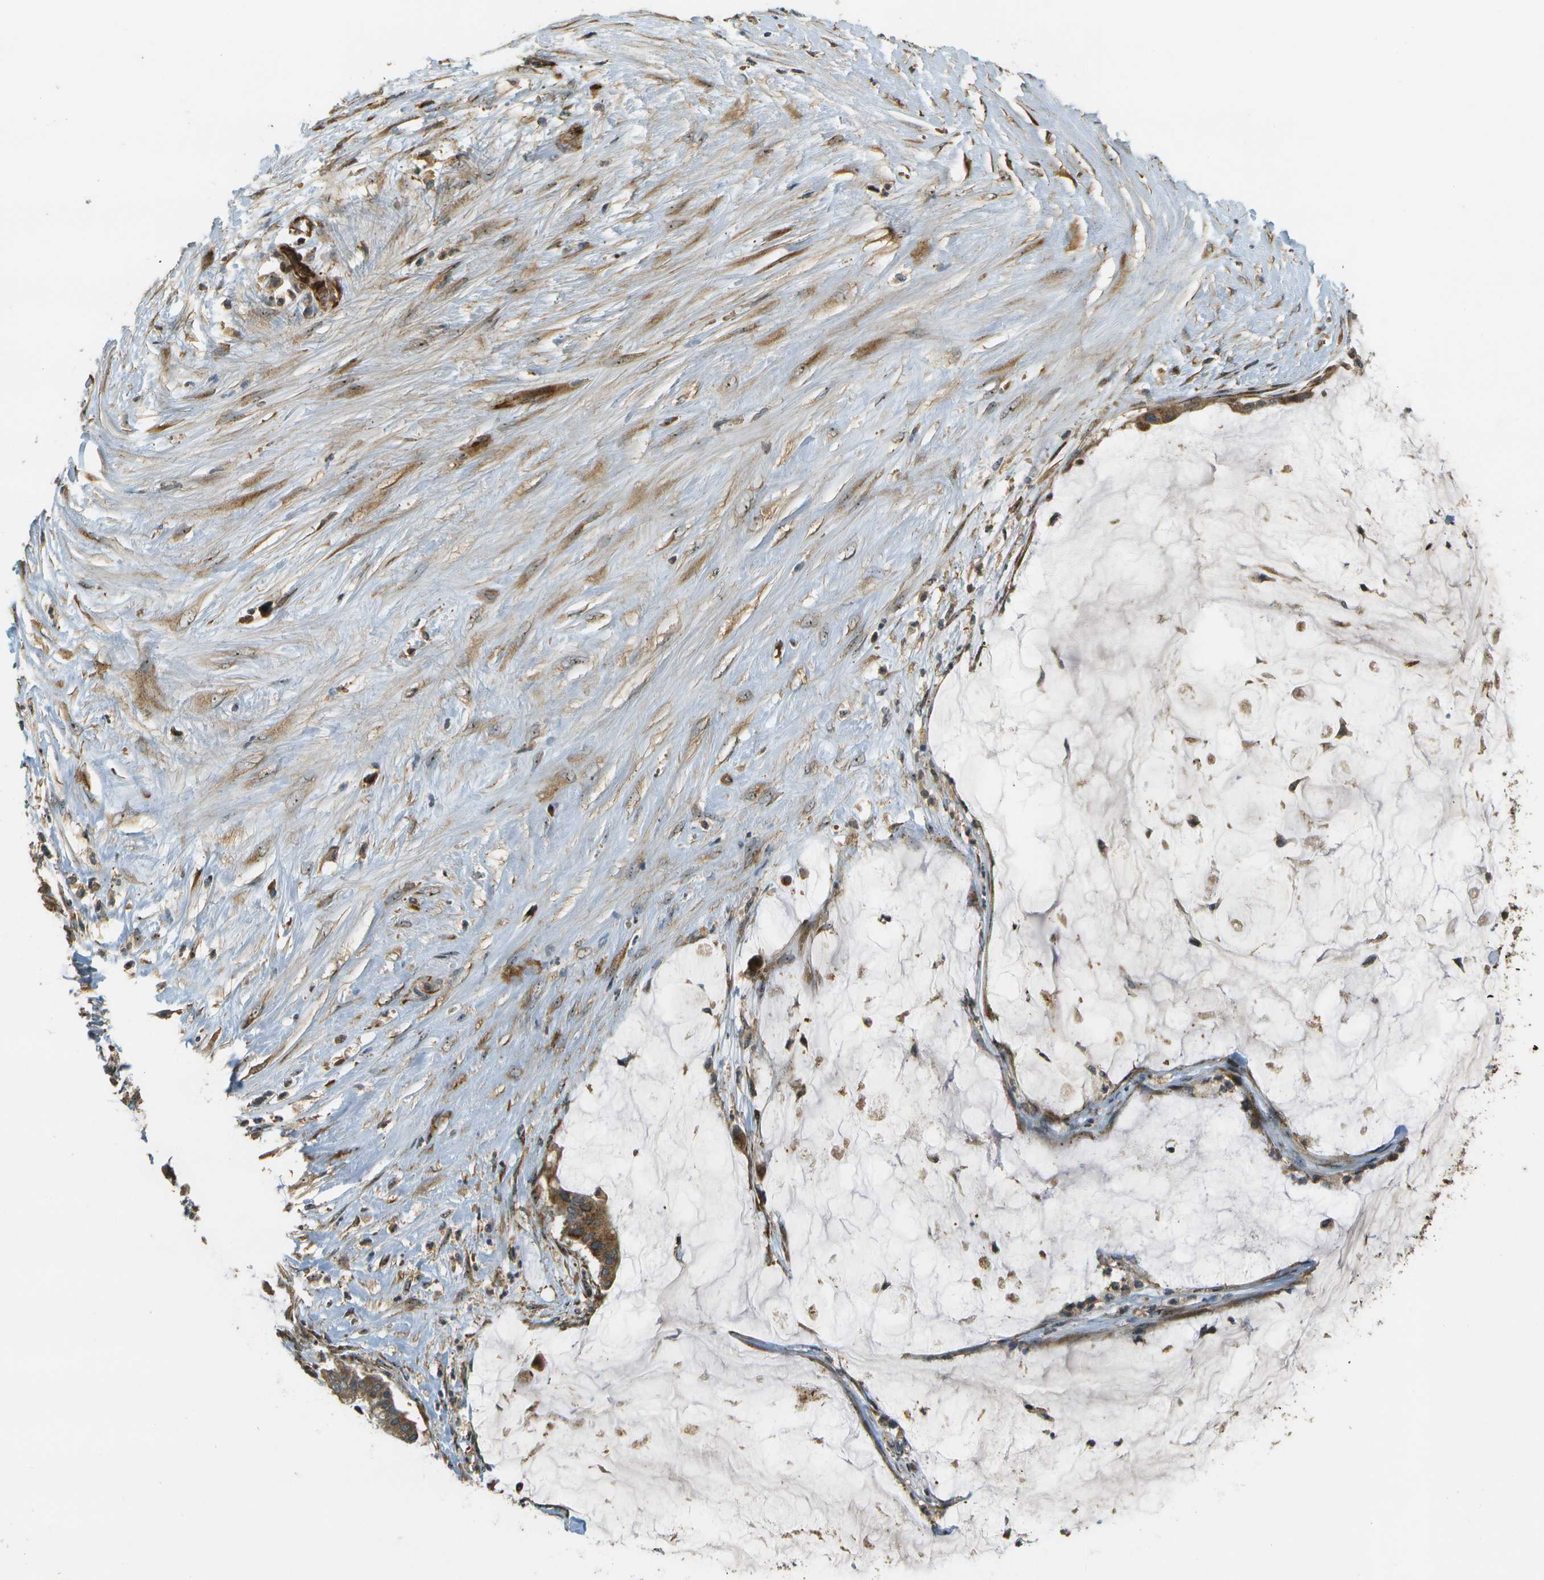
{"staining": {"intensity": "moderate", "quantity": ">75%", "location": "cytoplasmic/membranous"}, "tissue": "pancreatic cancer", "cell_type": "Tumor cells", "image_type": "cancer", "snomed": [{"axis": "morphology", "description": "Adenocarcinoma, NOS"}, {"axis": "topography", "description": "Pancreas"}], "caption": "Protein expression analysis of pancreatic cancer (adenocarcinoma) reveals moderate cytoplasmic/membranous expression in approximately >75% of tumor cells.", "gene": "LRP12", "patient": {"sex": "male", "age": 41}}